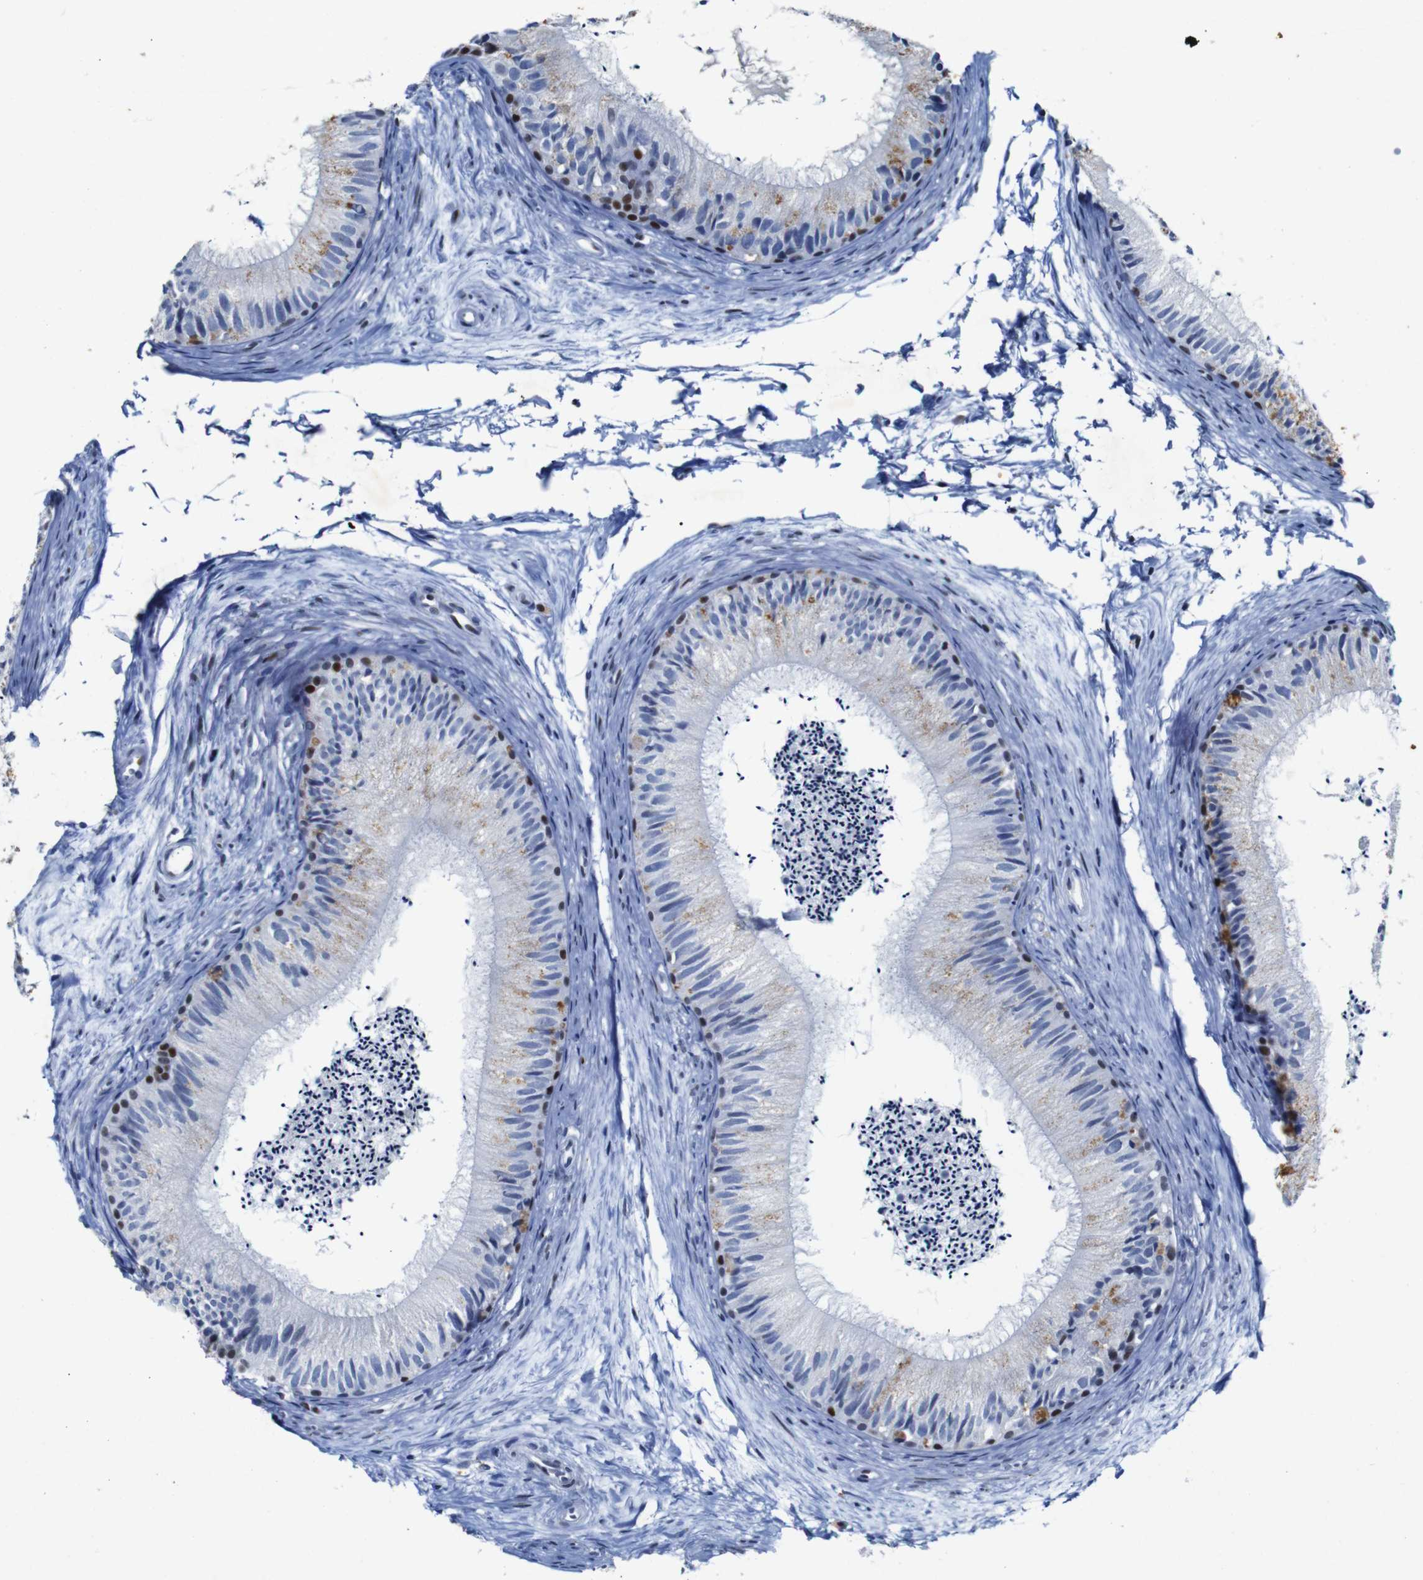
{"staining": {"intensity": "moderate", "quantity": "<25%", "location": "nuclear"}, "tissue": "epididymis", "cell_type": "Glandular cells", "image_type": "normal", "snomed": [{"axis": "morphology", "description": "Normal tissue, NOS"}, {"axis": "topography", "description": "Epididymis"}], "caption": "IHC (DAB (3,3'-diaminobenzidine)) staining of normal epididymis demonstrates moderate nuclear protein positivity in about <25% of glandular cells. The staining was performed using DAB (3,3'-diaminobenzidine) to visualize the protein expression in brown, while the nuclei were stained in blue with hematoxylin (Magnification: 20x).", "gene": "FOSL2", "patient": {"sex": "male", "age": 56}}